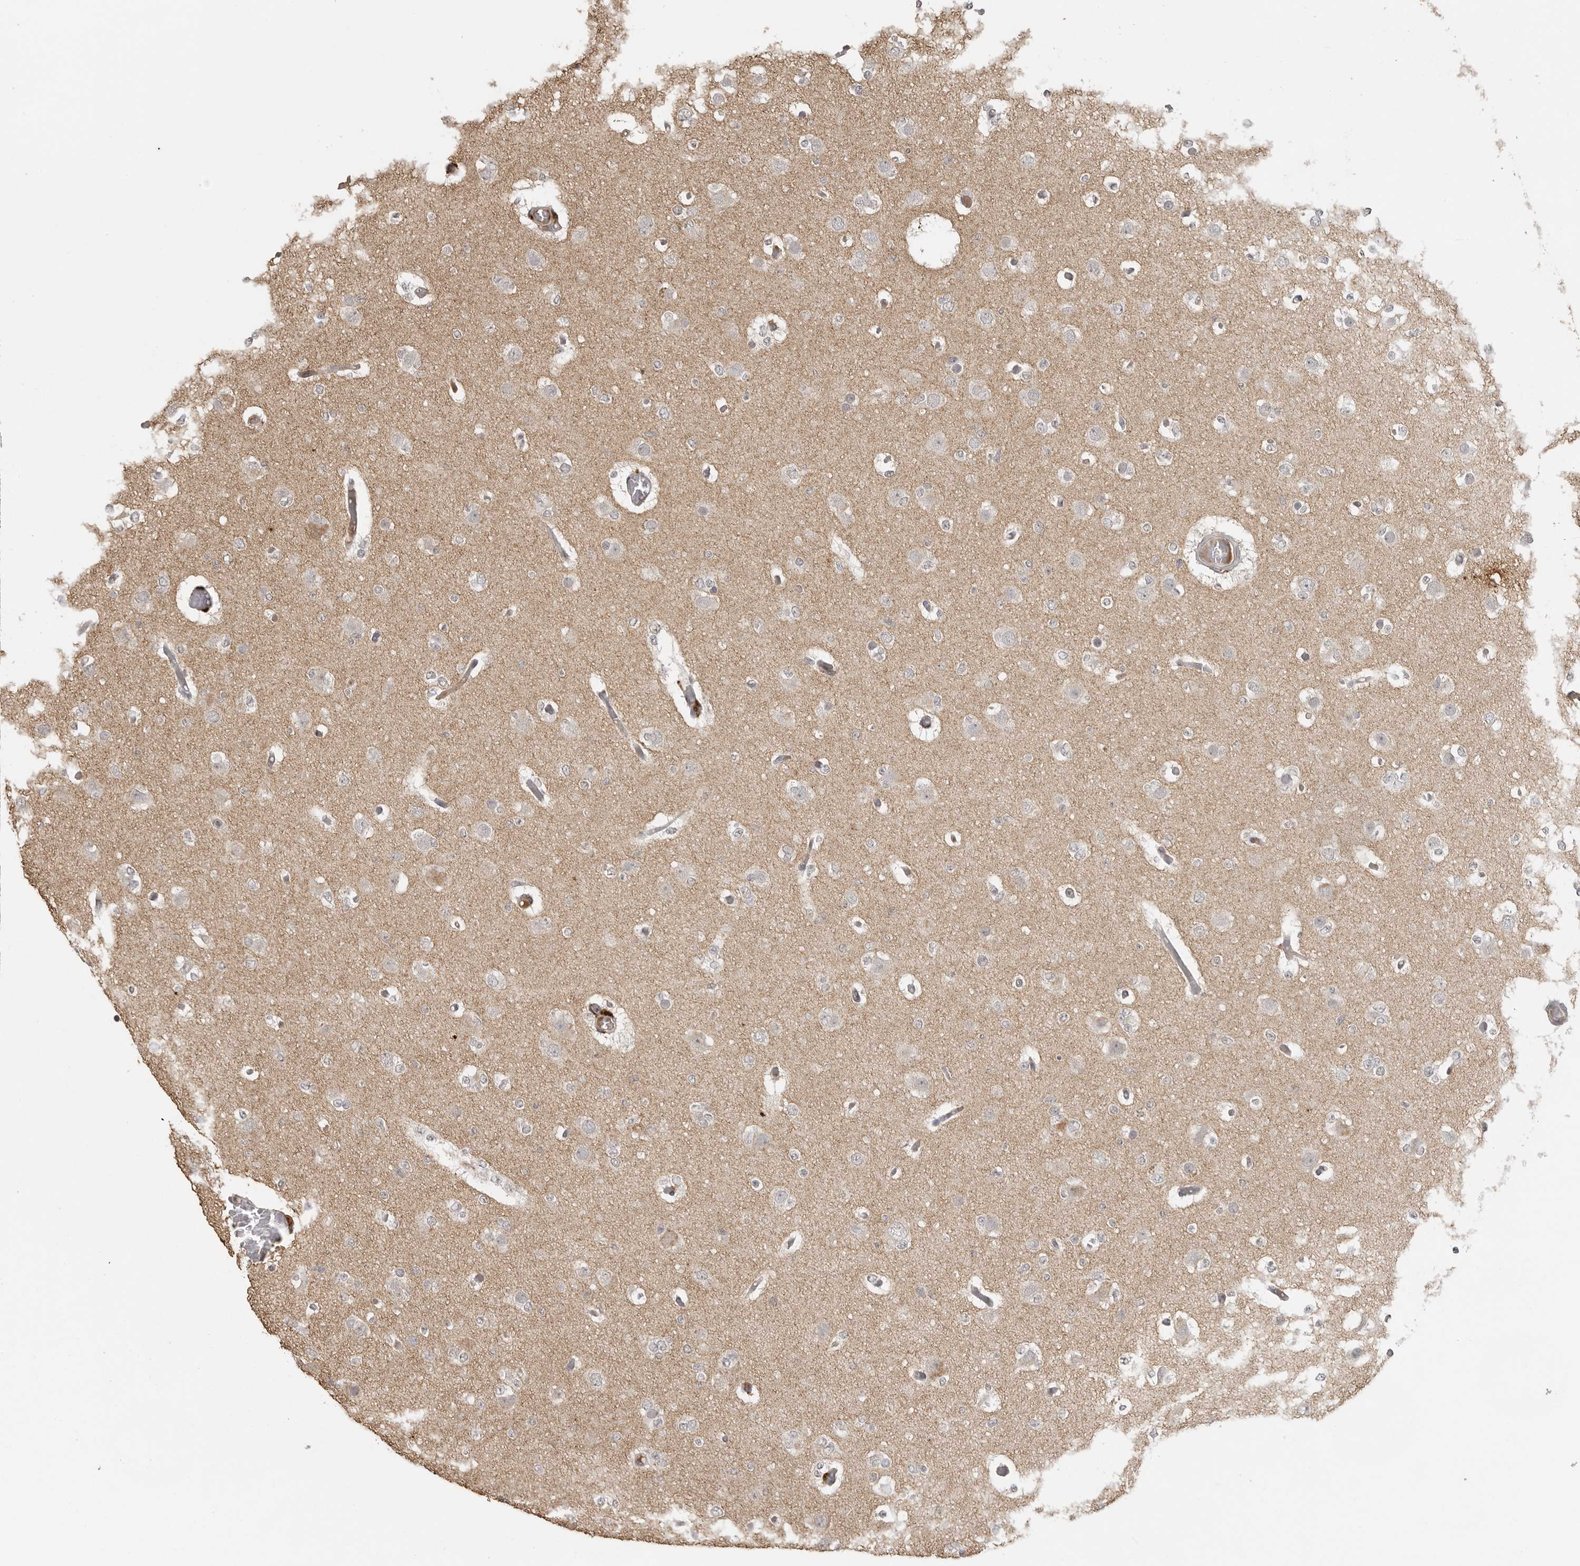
{"staining": {"intensity": "weak", "quantity": "<25%", "location": "cytoplasmic/membranous"}, "tissue": "glioma", "cell_type": "Tumor cells", "image_type": "cancer", "snomed": [{"axis": "morphology", "description": "Glioma, malignant, Low grade"}, {"axis": "topography", "description": "Brain"}], "caption": "A micrograph of glioma stained for a protein demonstrates no brown staining in tumor cells. The staining is performed using DAB (3,3'-diaminobenzidine) brown chromogen with nuclei counter-stained in using hematoxylin.", "gene": "CTF1", "patient": {"sex": "female", "age": 22}}